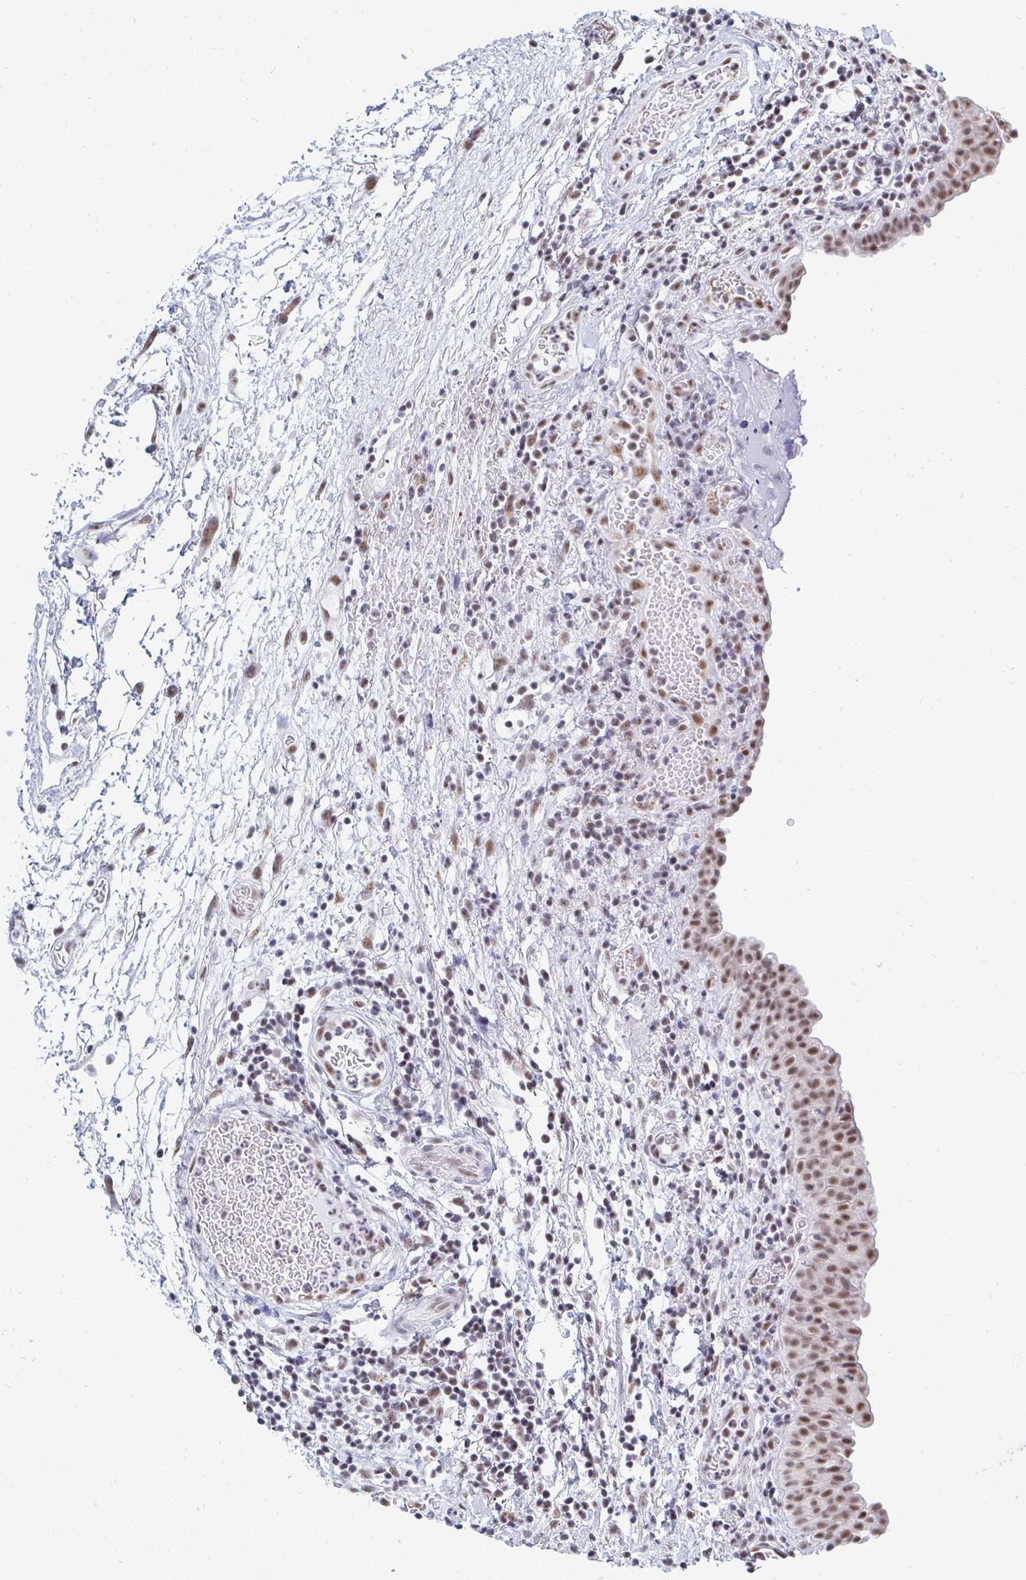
{"staining": {"intensity": "moderate", "quantity": "25%-75%", "location": "nuclear"}, "tissue": "urinary bladder", "cell_type": "Urothelial cells", "image_type": "normal", "snomed": [{"axis": "morphology", "description": "Normal tissue, NOS"}, {"axis": "morphology", "description": "Inflammation, NOS"}, {"axis": "topography", "description": "Urinary bladder"}], "caption": "This histopathology image exhibits normal urinary bladder stained with IHC to label a protein in brown. The nuclear of urothelial cells show moderate positivity for the protein. Nuclei are counter-stained blue.", "gene": "TRIP12", "patient": {"sex": "male", "age": 57}}